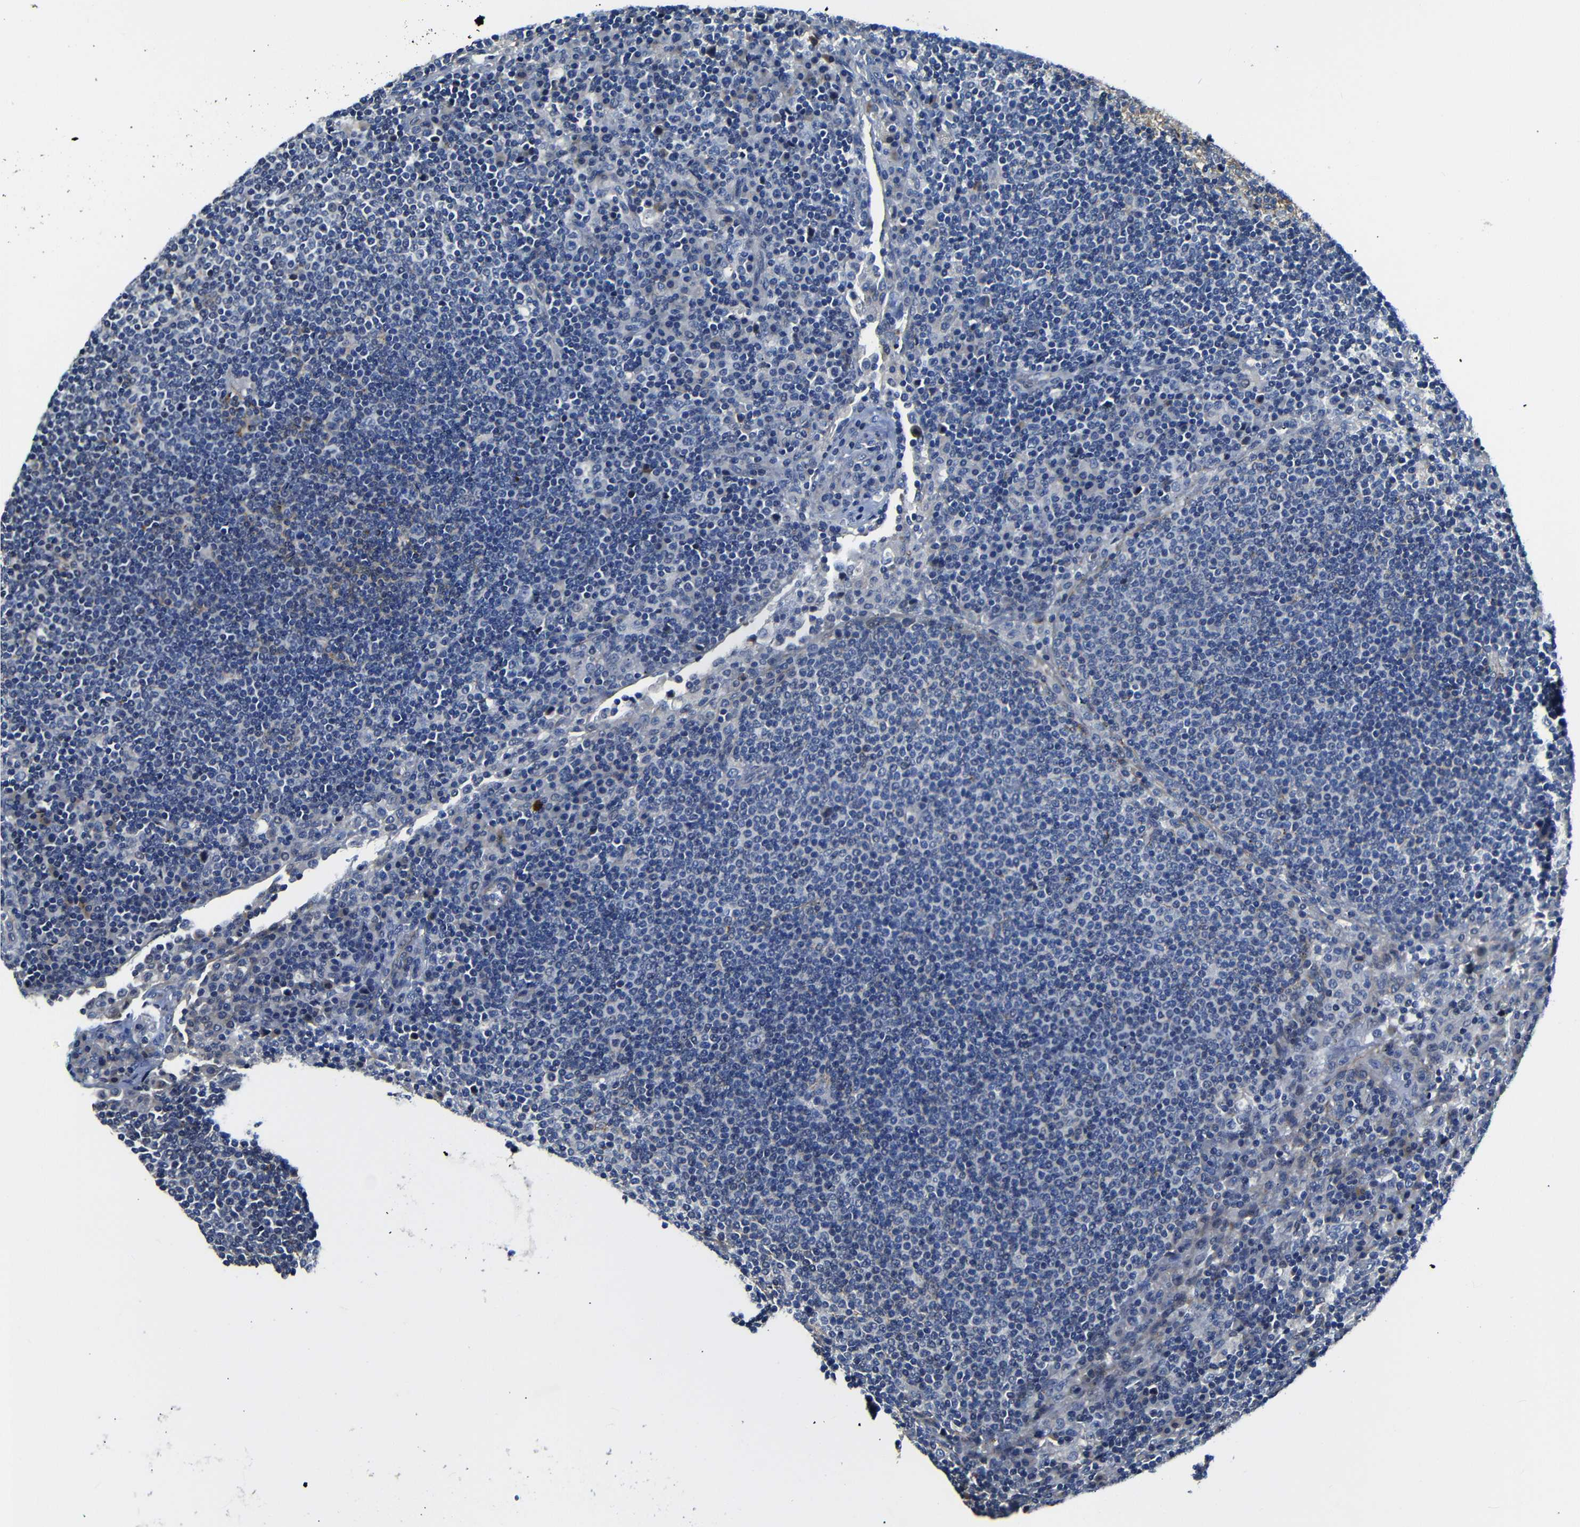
{"staining": {"intensity": "moderate", "quantity": "<25%", "location": "cytoplasmic/membranous"}, "tissue": "lymph node", "cell_type": "Germinal center cells", "image_type": "normal", "snomed": [{"axis": "morphology", "description": "Normal tissue, NOS"}, {"axis": "topography", "description": "Lymph node"}], "caption": "The image exhibits immunohistochemical staining of normal lymph node. There is moderate cytoplasmic/membranous expression is seen in approximately <25% of germinal center cells.", "gene": "AFDN", "patient": {"sex": "female", "age": 53}}